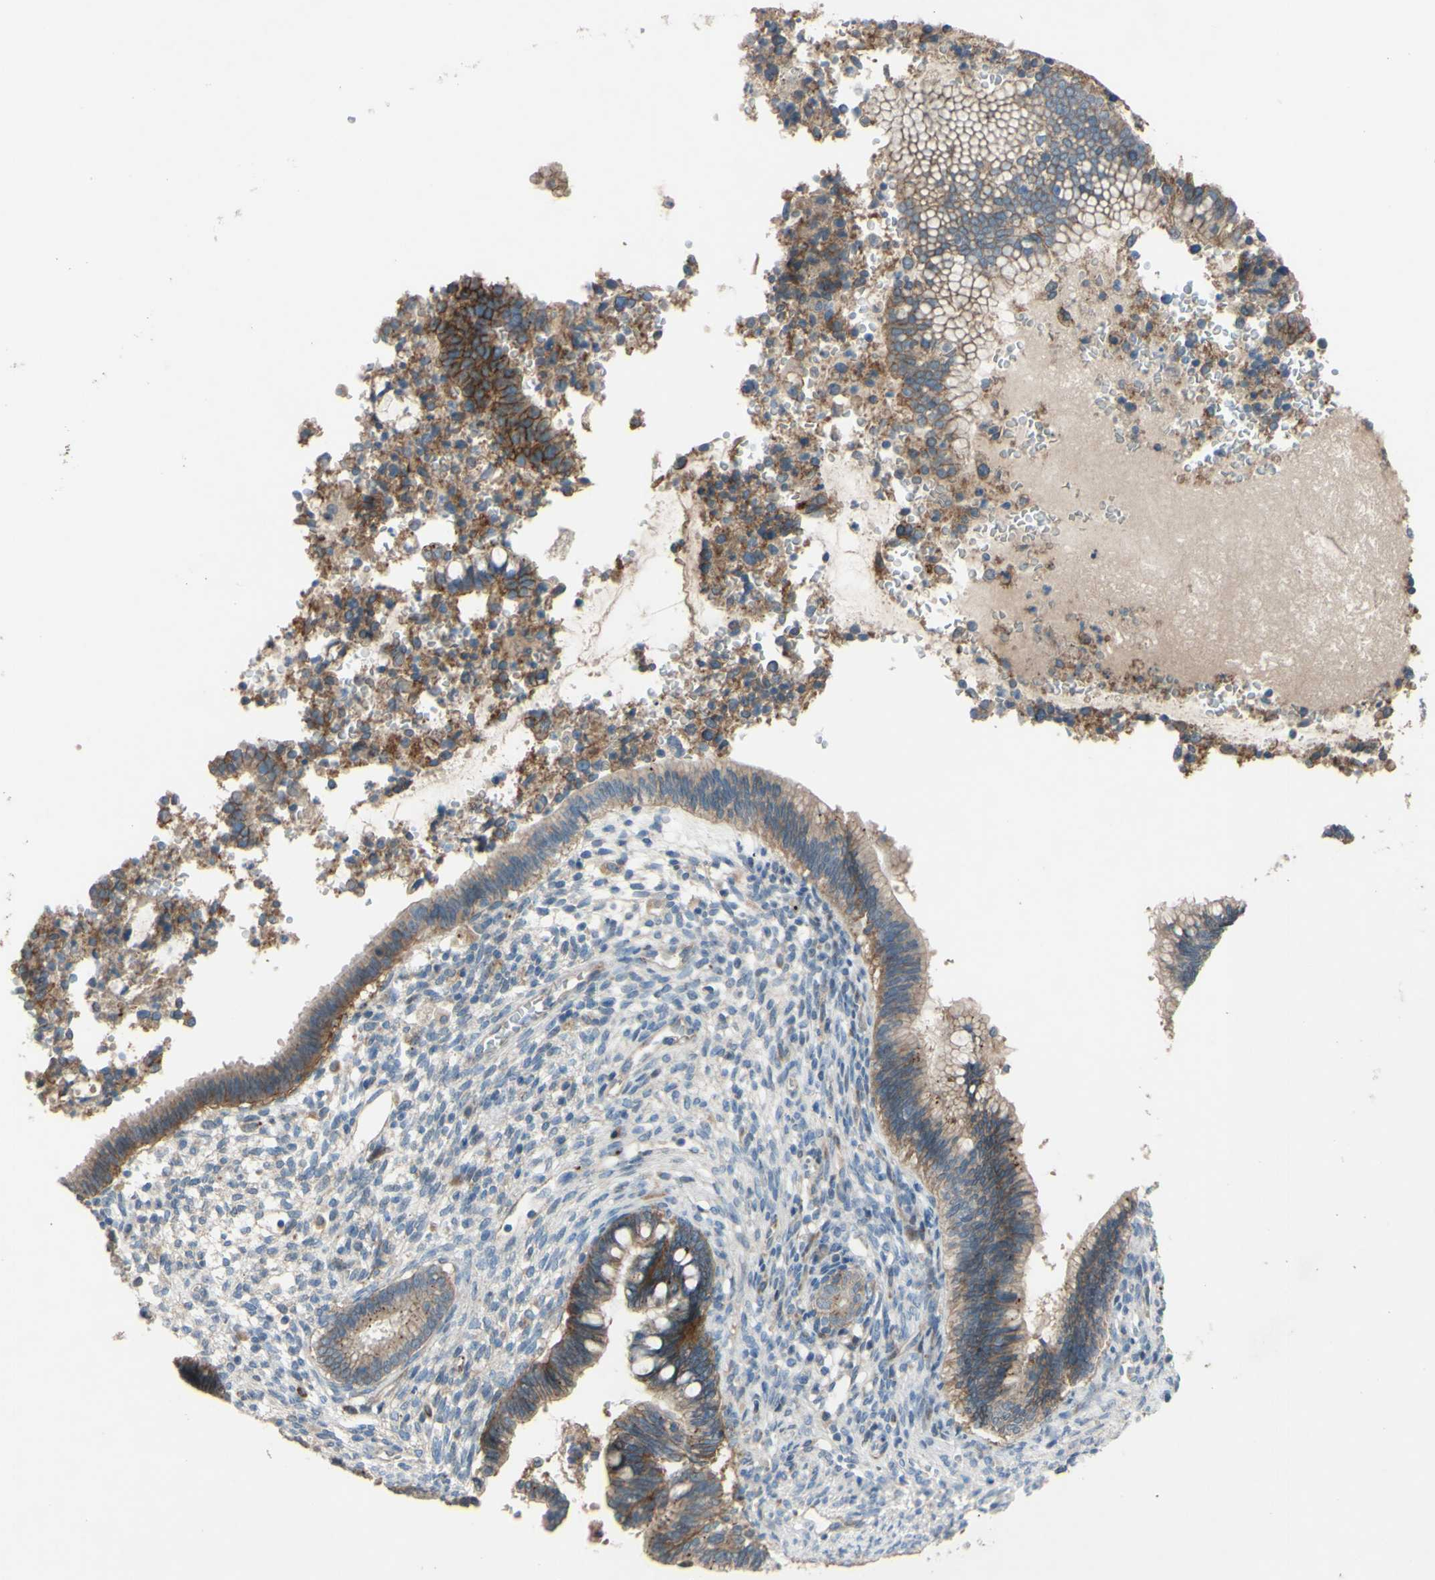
{"staining": {"intensity": "moderate", "quantity": ">75%", "location": "cytoplasmic/membranous"}, "tissue": "cervical cancer", "cell_type": "Tumor cells", "image_type": "cancer", "snomed": [{"axis": "morphology", "description": "Adenocarcinoma, NOS"}, {"axis": "topography", "description": "Cervix"}], "caption": "This image reveals immunohistochemistry staining of cervical adenocarcinoma, with medium moderate cytoplasmic/membranous positivity in approximately >75% of tumor cells.", "gene": "CDCP1", "patient": {"sex": "female", "age": 44}}